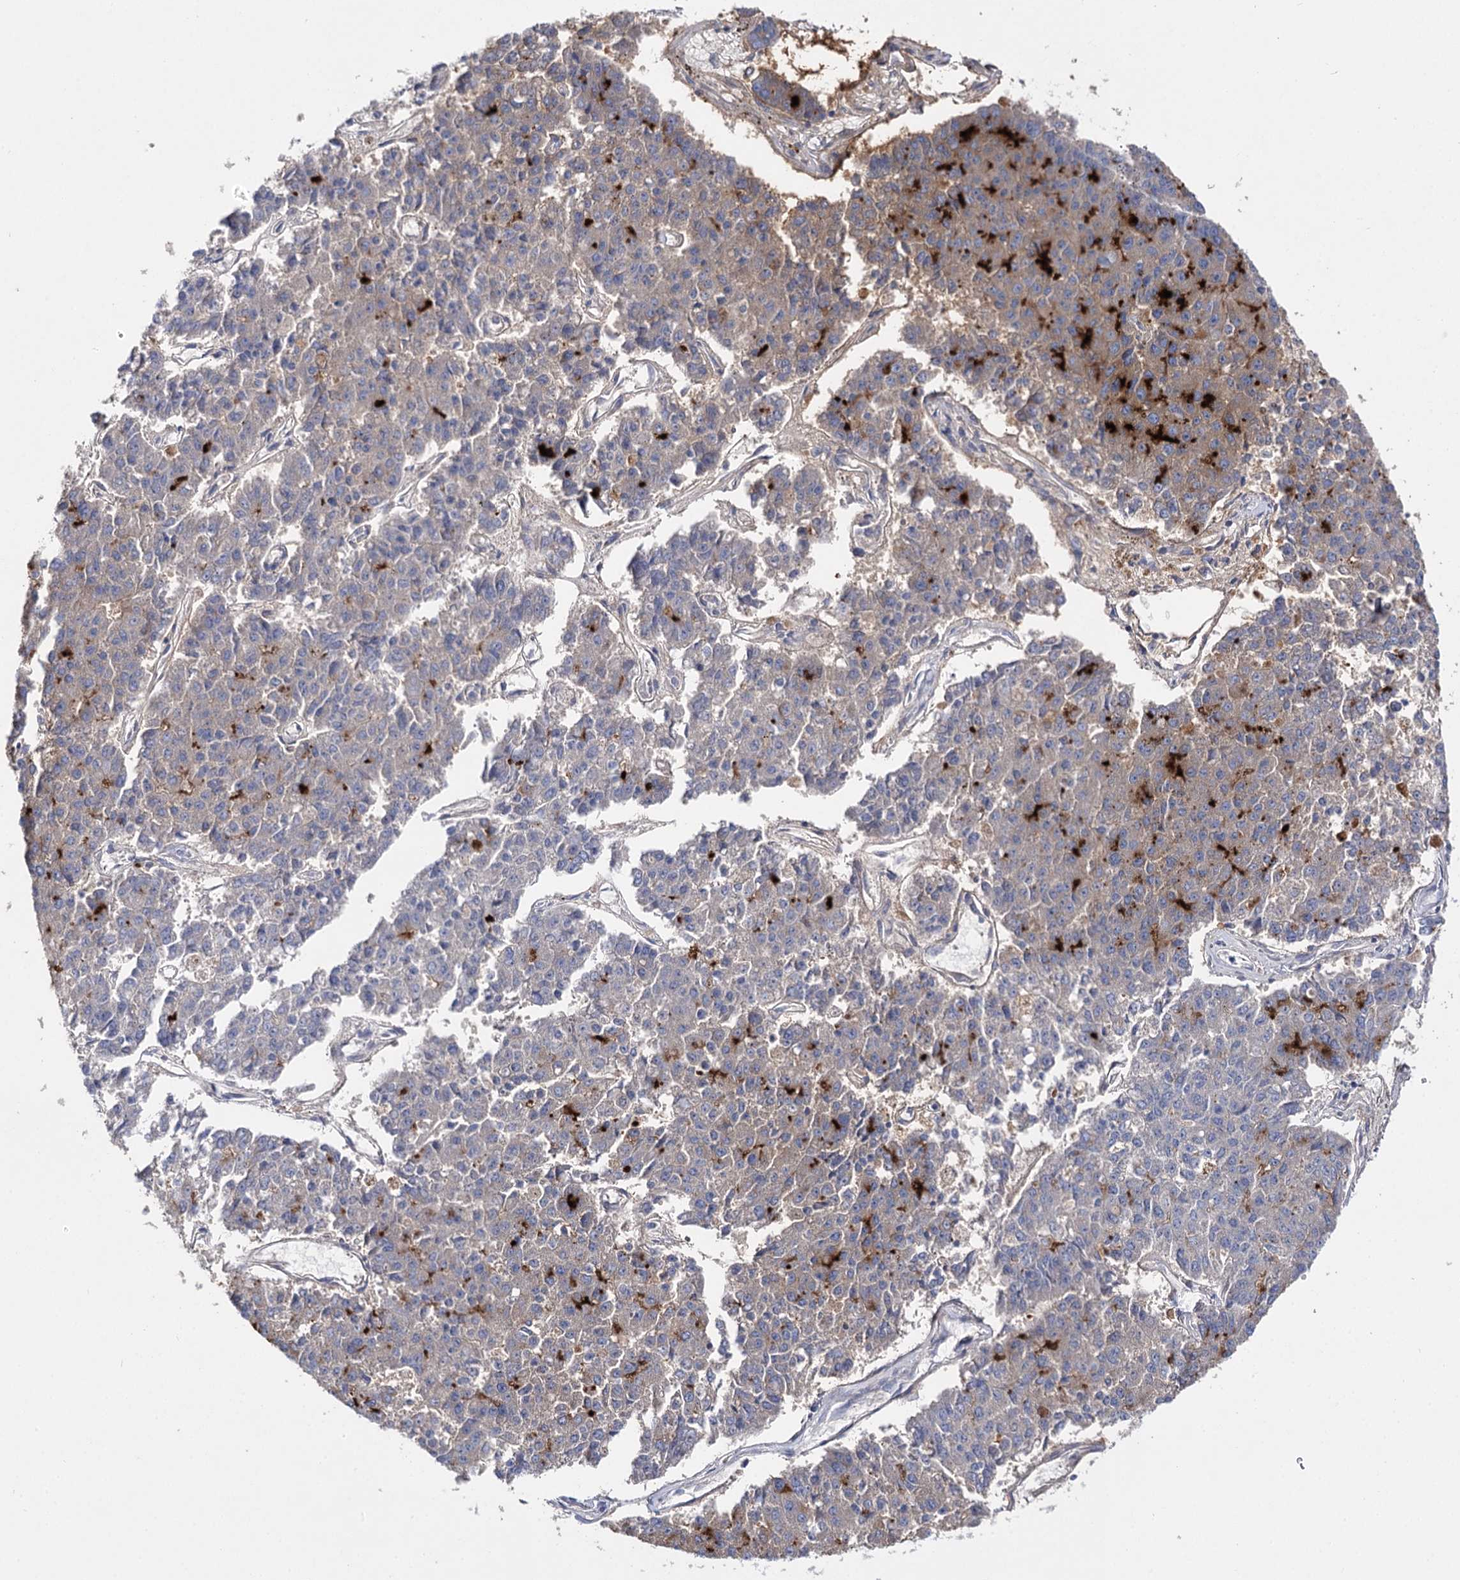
{"staining": {"intensity": "negative", "quantity": "none", "location": "none"}, "tissue": "pancreatic cancer", "cell_type": "Tumor cells", "image_type": "cancer", "snomed": [{"axis": "morphology", "description": "Adenocarcinoma, NOS"}, {"axis": "topography", "description": "Pancreas"}], "caption": "The IHC micrograph has no significant expression in tumor cells of pancreatic adenocarcinoma tissue.", "gene": "NRAP", "patient": {"sex": "male", "age": 50}}